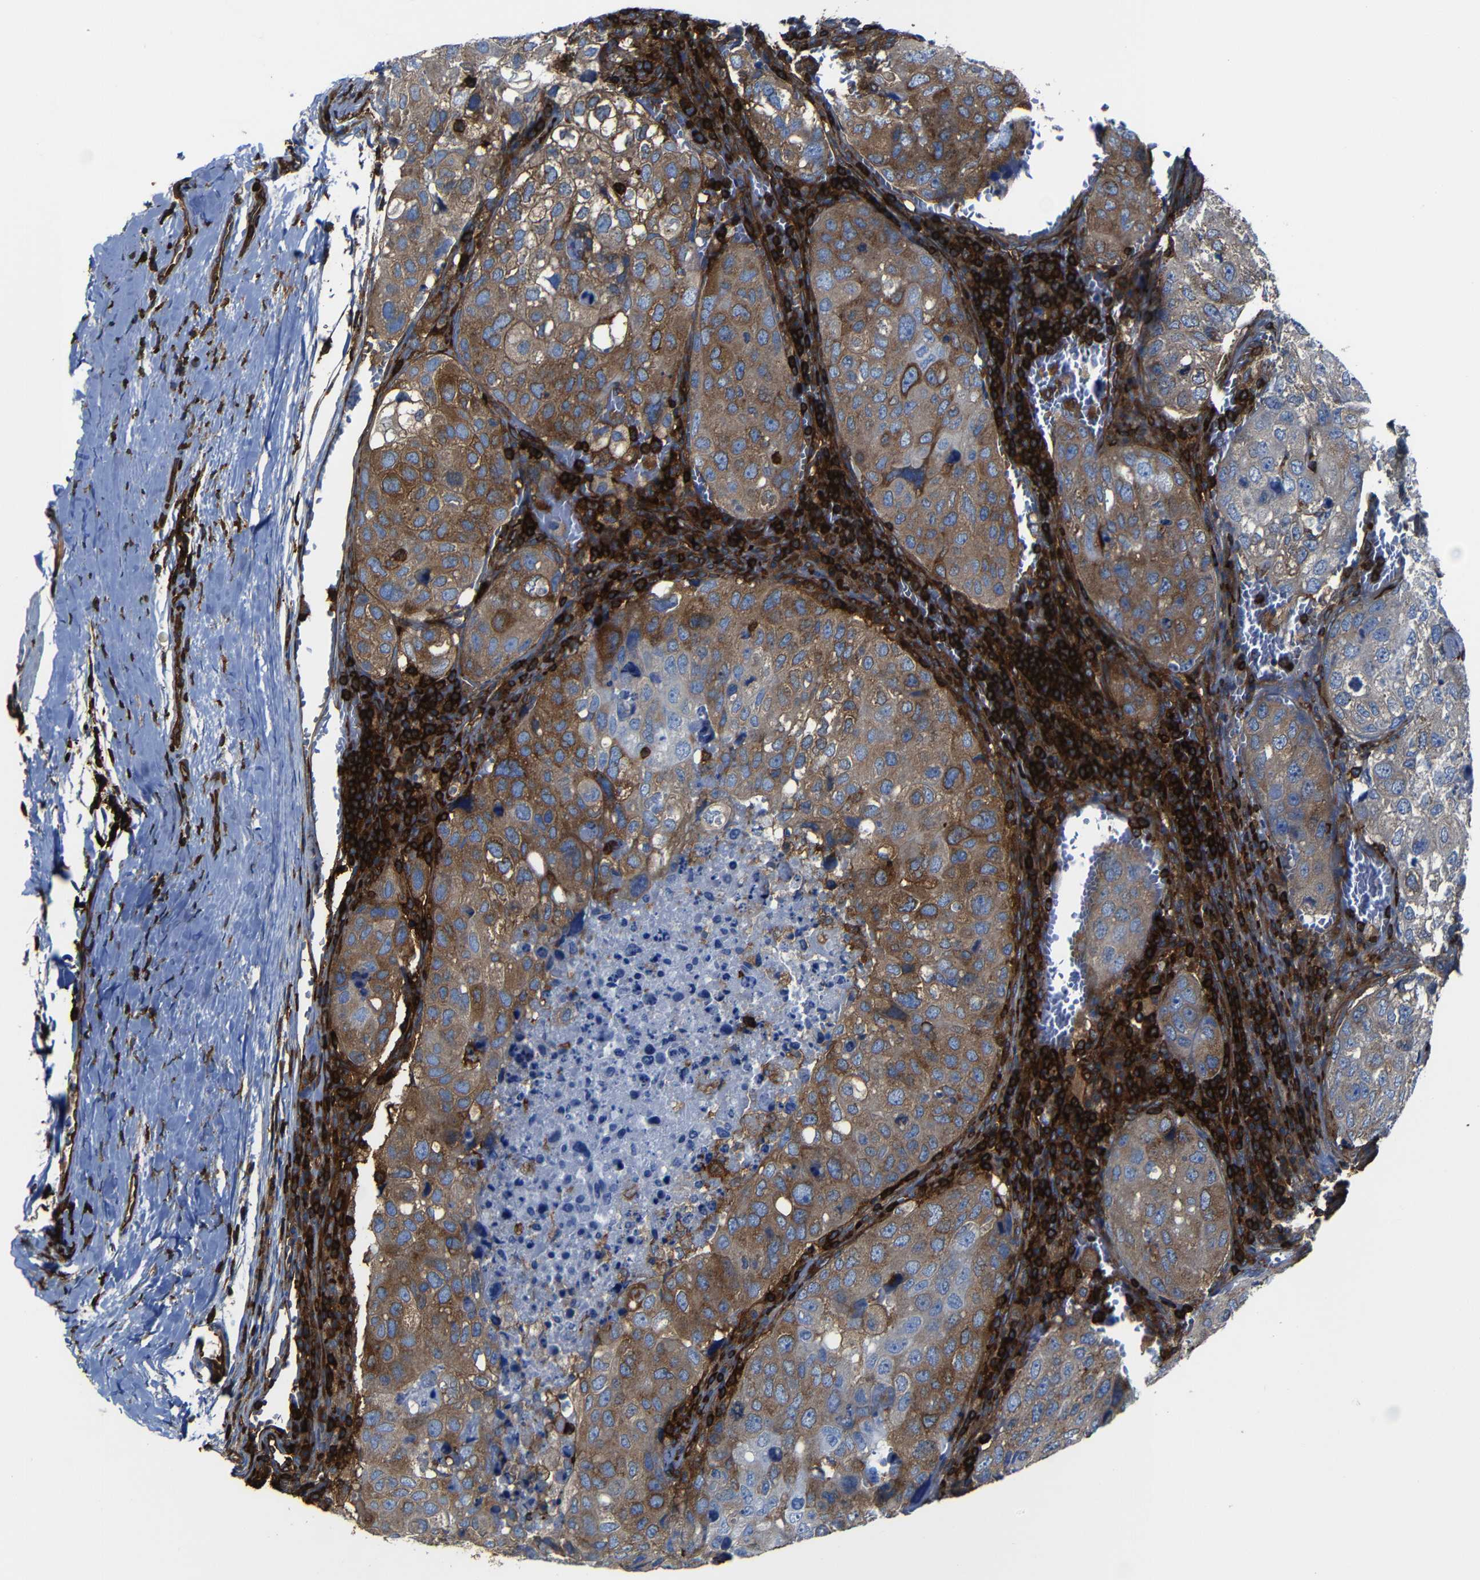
{"staining": {"intensity": "moderate", "quantity": ">75%", "location": "cytoplasmic/membranous"}, "tissue": "urothelial cancer", "cell_type": "Tumor cells", "image_type": "cancer", "snomed": [{"axis": "morphology", "description": "Urothelial carcinoma, High grade"}, {"axis": "topography", "description": "Lymph node"}, {"axis": "topography", "description": "Urinary bladder"}], "caption": "Immunohistochemical staining of urothelial carcinoma (high-grade) demonstrates medium levels of moderate cytoplasmic/membranous positivity in approximately >75% of tumor cells.", "gene": "ARHGEF1", "patient": {"sex": "male", "age": 51}}